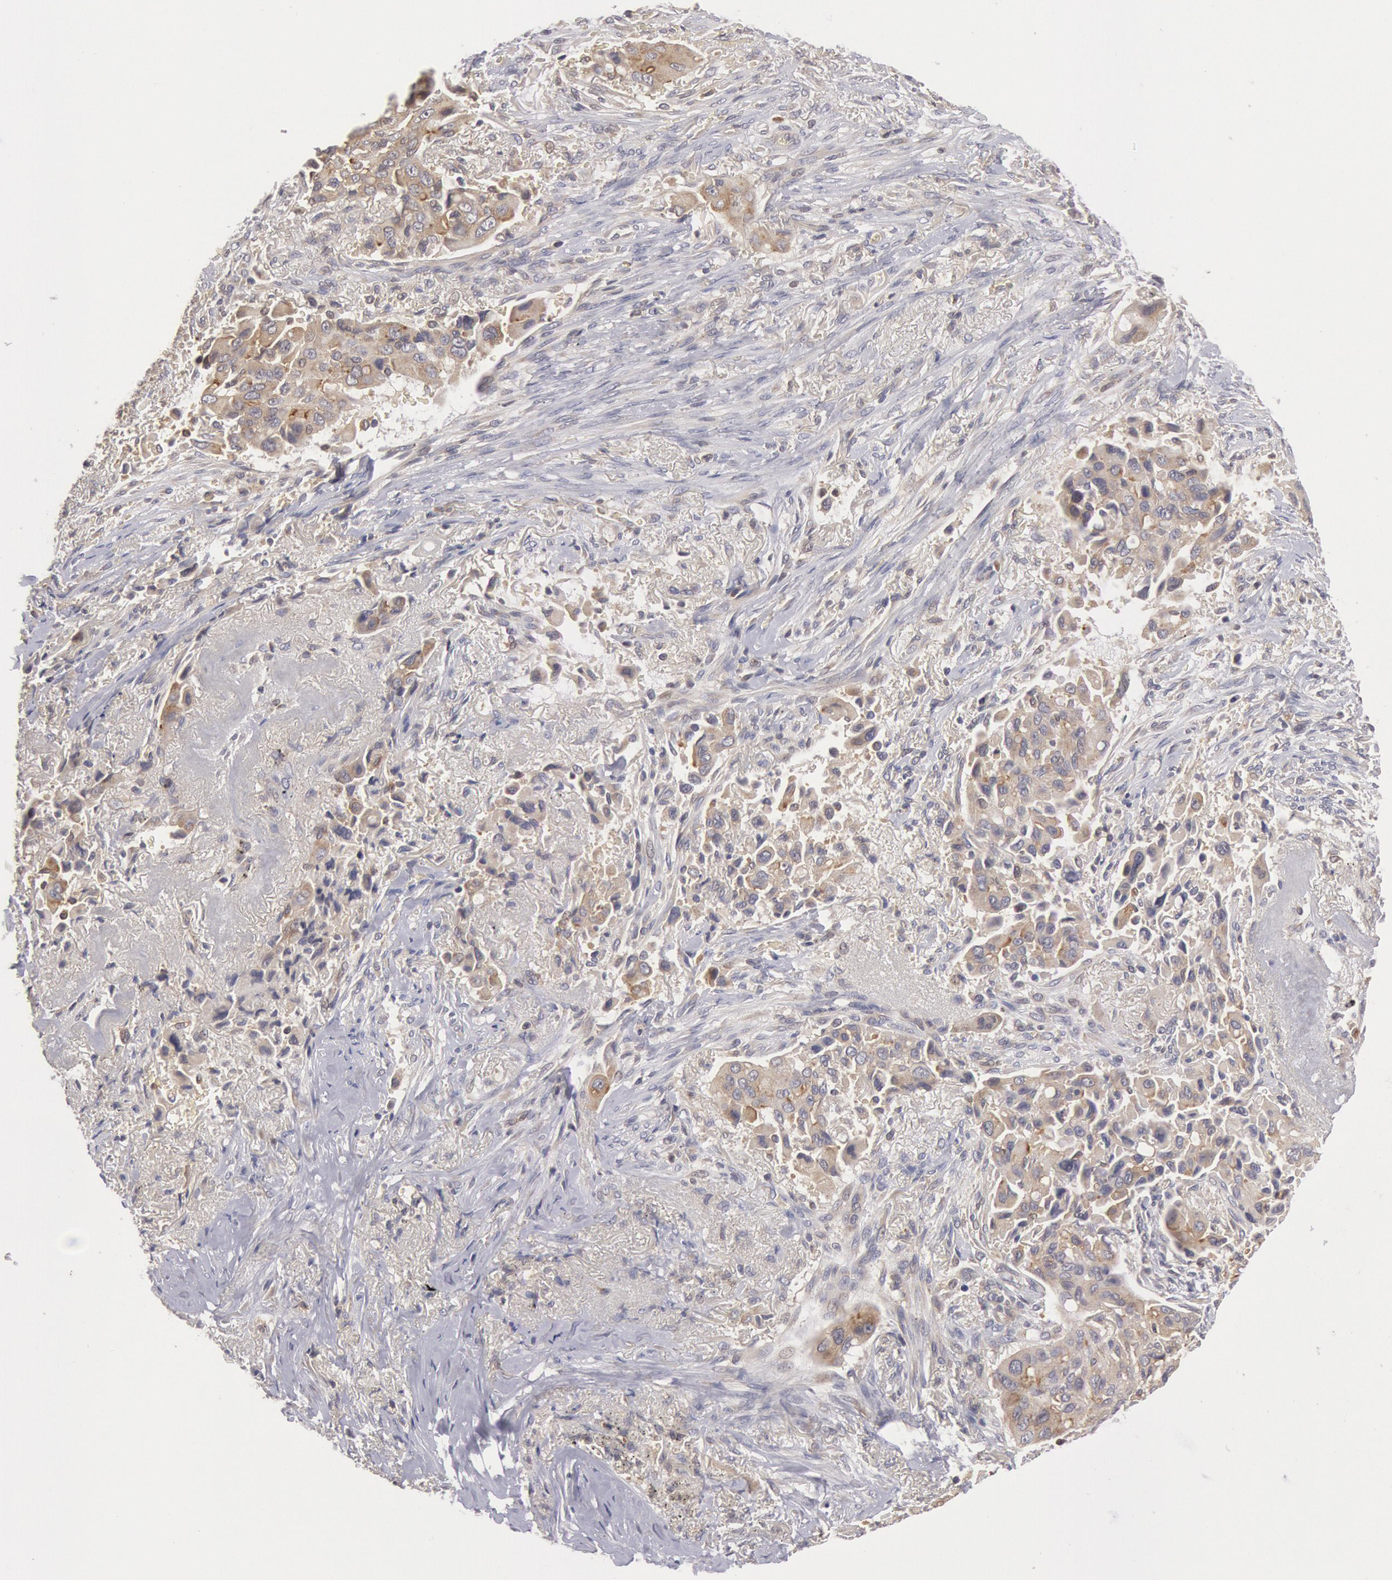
{"staining": {"intensity": "moderate", "quantity": "25%-75%", "location": "cytoplasmic/membranous"}, "tissue": "lung cancer", "cell_type": "Tumor cells", "image_type": "cancer", "snomed": [{"axis": "morphology", "description": "Adenocarcinoma, NOS"}, {"axis": "topography", "description": "Lung"}], "caption": "IHC (DAB (3,3'-diaminobenzidine)) staining of human lung adenocarcinoma shows moderate cytoplasmic/membranous protein positivity in approximately 25%-75% of tumor cells.", "gene": "PLA2G6", "patient": {"sex": "male", "age": 68}}